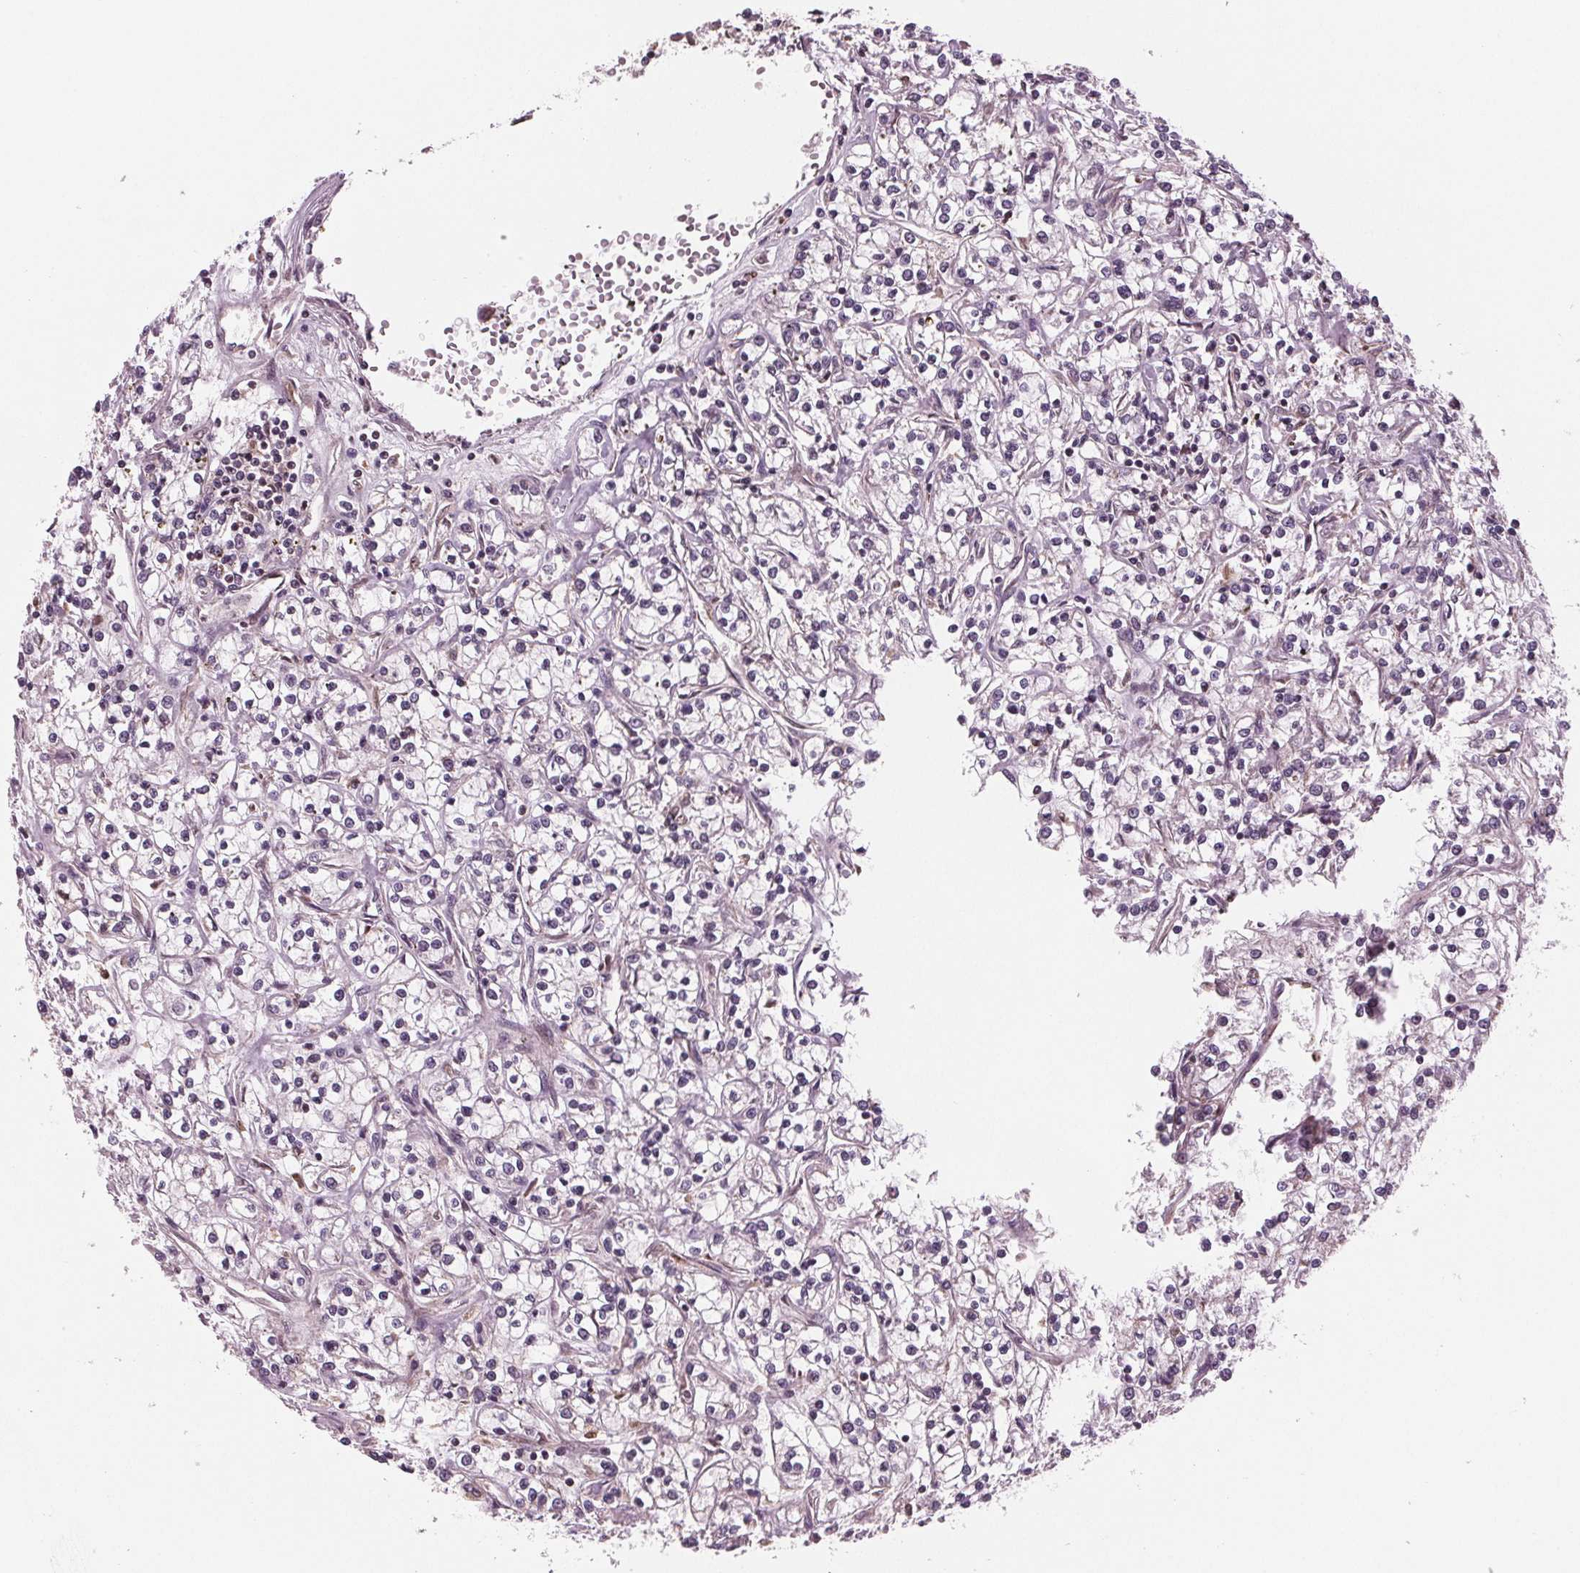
{"staining": {"intensity": "negative", "quantity": "none", "location": "none"}, "tissue": "renal cancer", "cell_type": "Tumor cells", "image_type": "cancer", "snomed": [{"axis": "morphology", "description": "Adenocarcinoma, NOS"}, {"axis": "topography", "description": "Kidney"}], "caption": "Immunohistochemistry histopathology image of neoplastic tissue: human renal adenocarcinoma stained with DAB displays no significant protein expression in tumor cells.", "gene": "STAT3", "patient": {"sex": "female", "age": 59}}